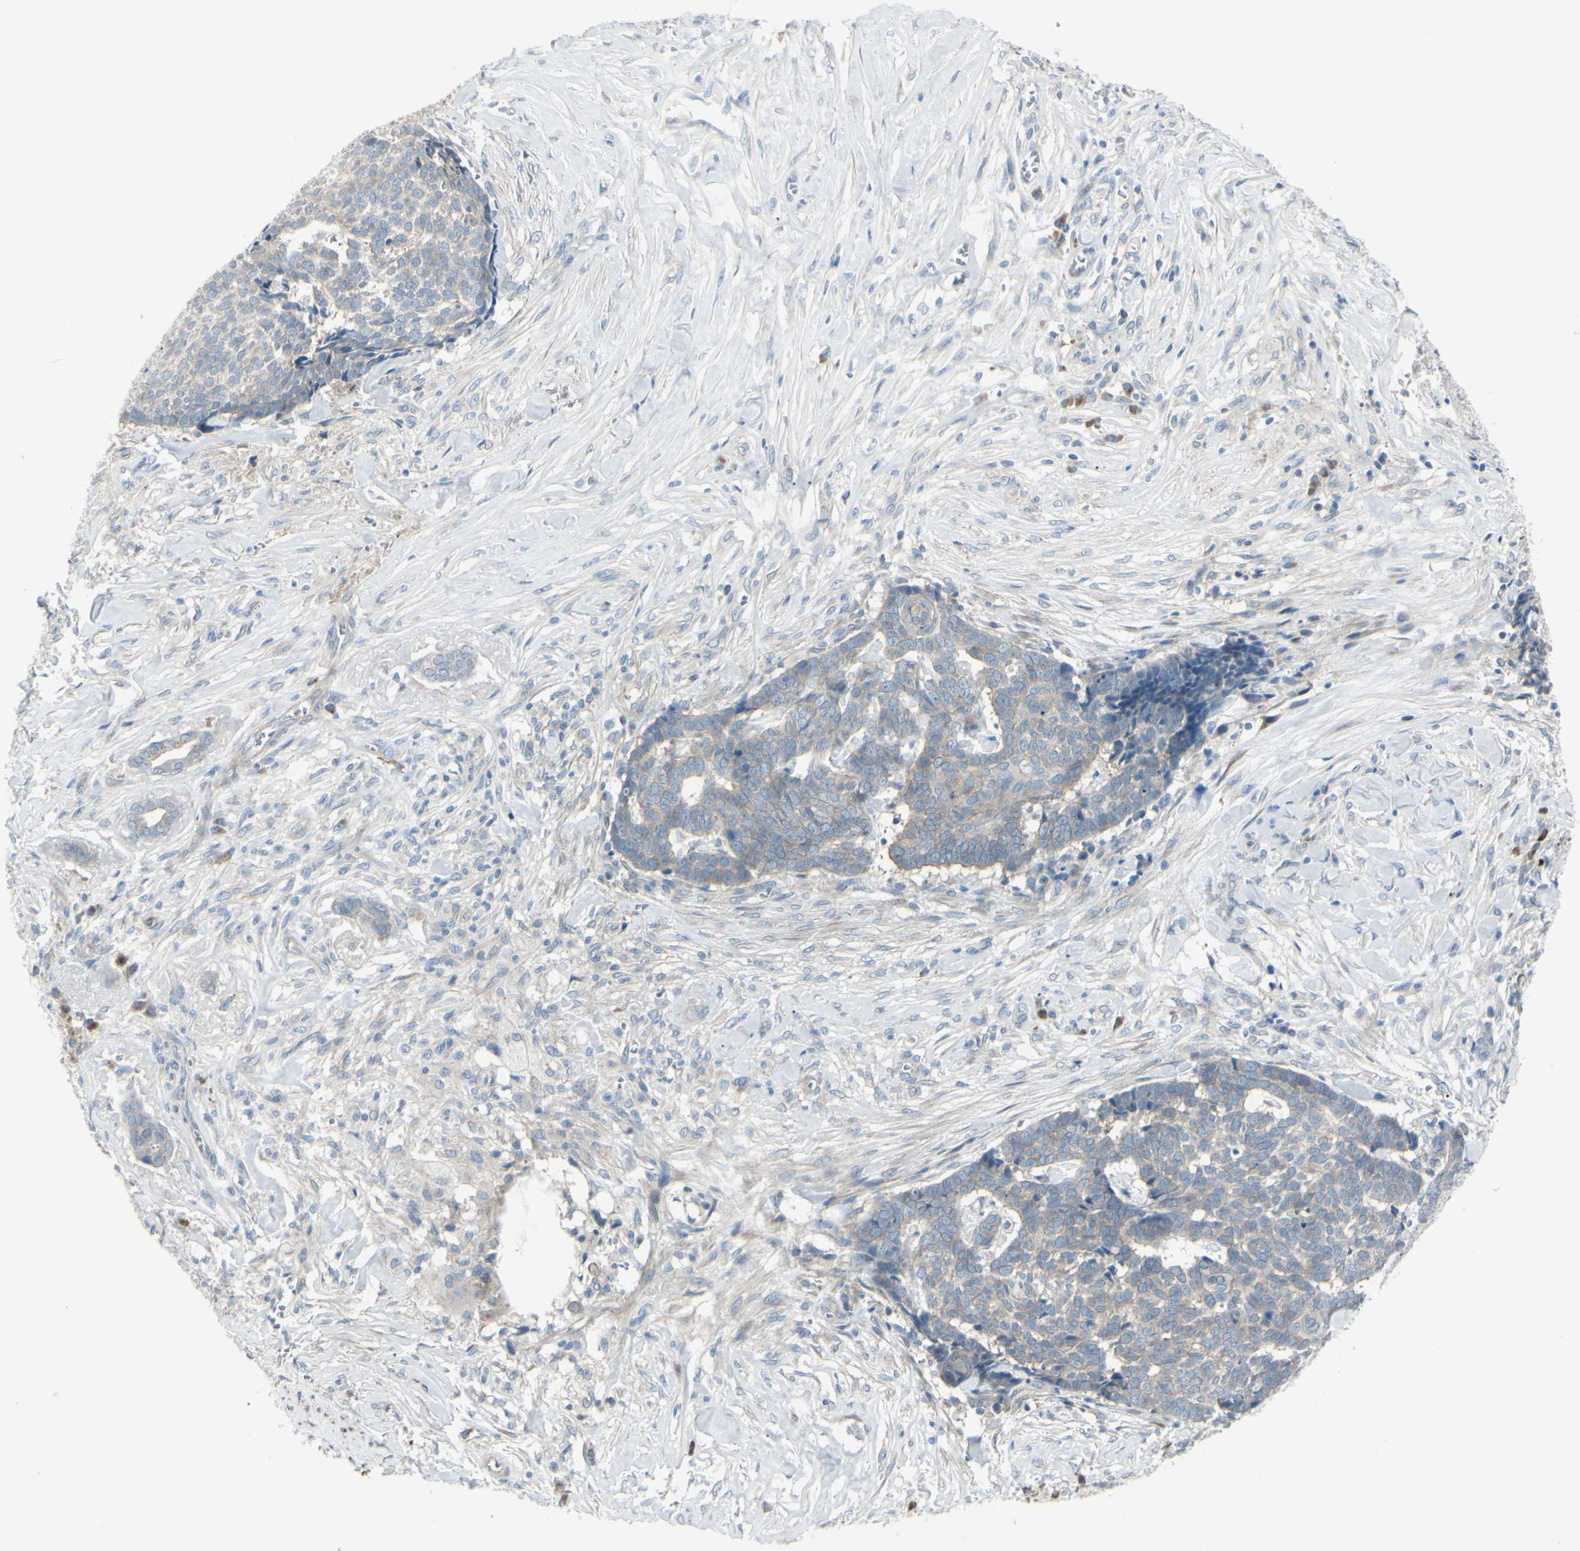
{"staining": {"intensity": "moderate", "quantity": ">75%", "location": "cytoplasmic/membranous"}, "tissue": "skin cancer", "cell_type": "Tumor cells", "image_type": "cancer", "snomed": [{"axis": "morphology", "description": "Basal cell carcinoma"}, {"axis": "topography", "description": "Skin"}], "caption": "Immunohistochemistry micrograph of neoplastic tissue: human skin cancer stained using IHC exhibits medium levels of moderate protein expression localized specifically in the cytoplasmic/membranous of tumor cells, appearing as a cytoplasmic/membranous brown color.", "gene": "LRRK1", "patient": {"sex": "male", "age": 84}}